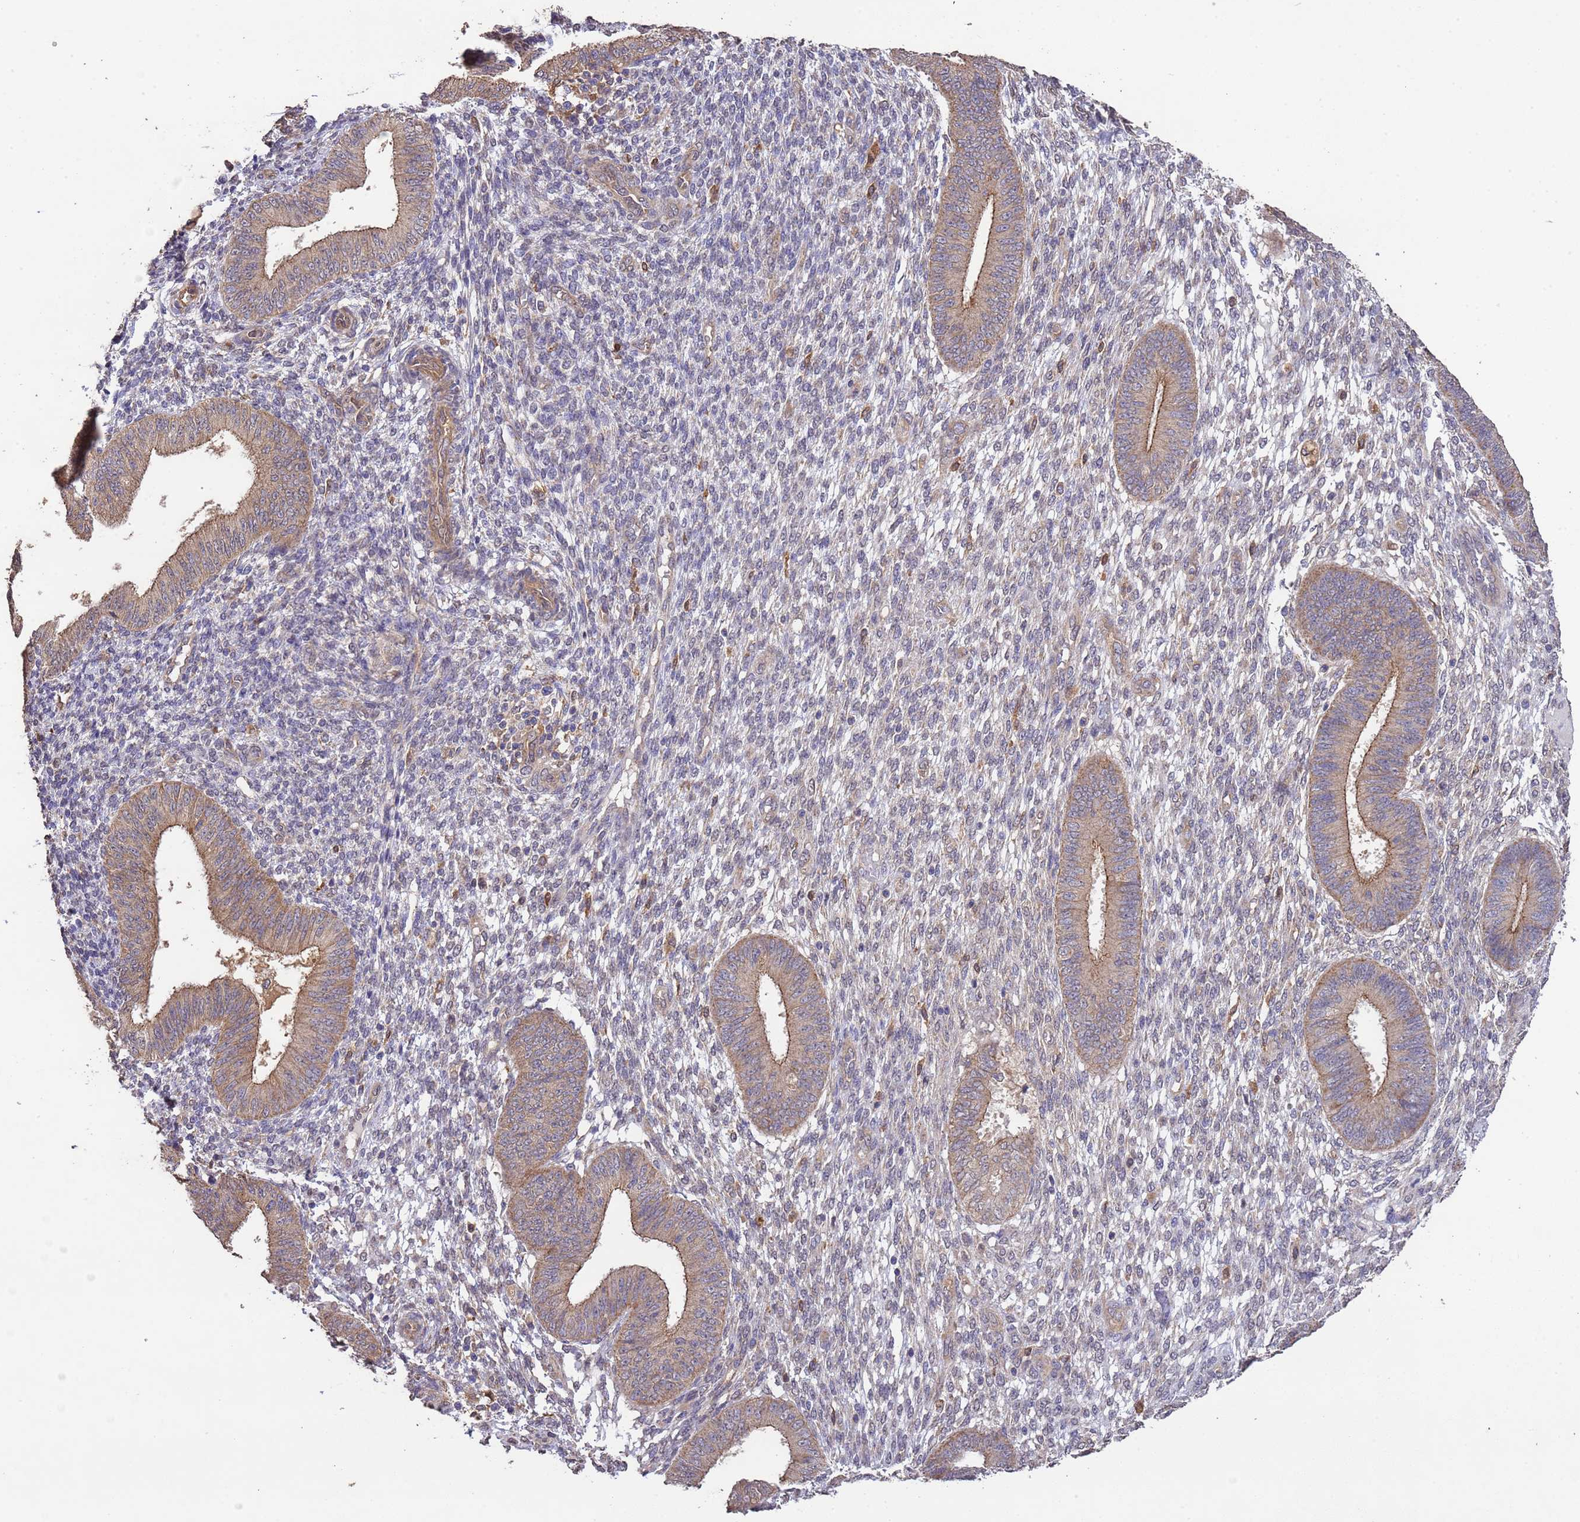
{"staining": {"intensity": "negative", "quantity": "none", "location": "none"}, "tissue": "endometrium", "cell_type": "Cells in endometrial stroma", "image_type": "normal", "snomed": [{"axis": "morphology", "description": "Normal tissue, NOS"}, {"axis": "topography", "description": "Endometrium"}], "caption": "Immunohistochemistry (IHC) histopathology image of benign endometrium: endometrium stained with DAB reveals no significant protein expression in cells in endometrial stroma. The staining is performed using DAB (3,3'-diaminobenzidine) brown chromogen with nuclei counter-stained in using hematoxylin.", "gene": "NPHP1", "patient": {"sex": "female", "age": 49}}